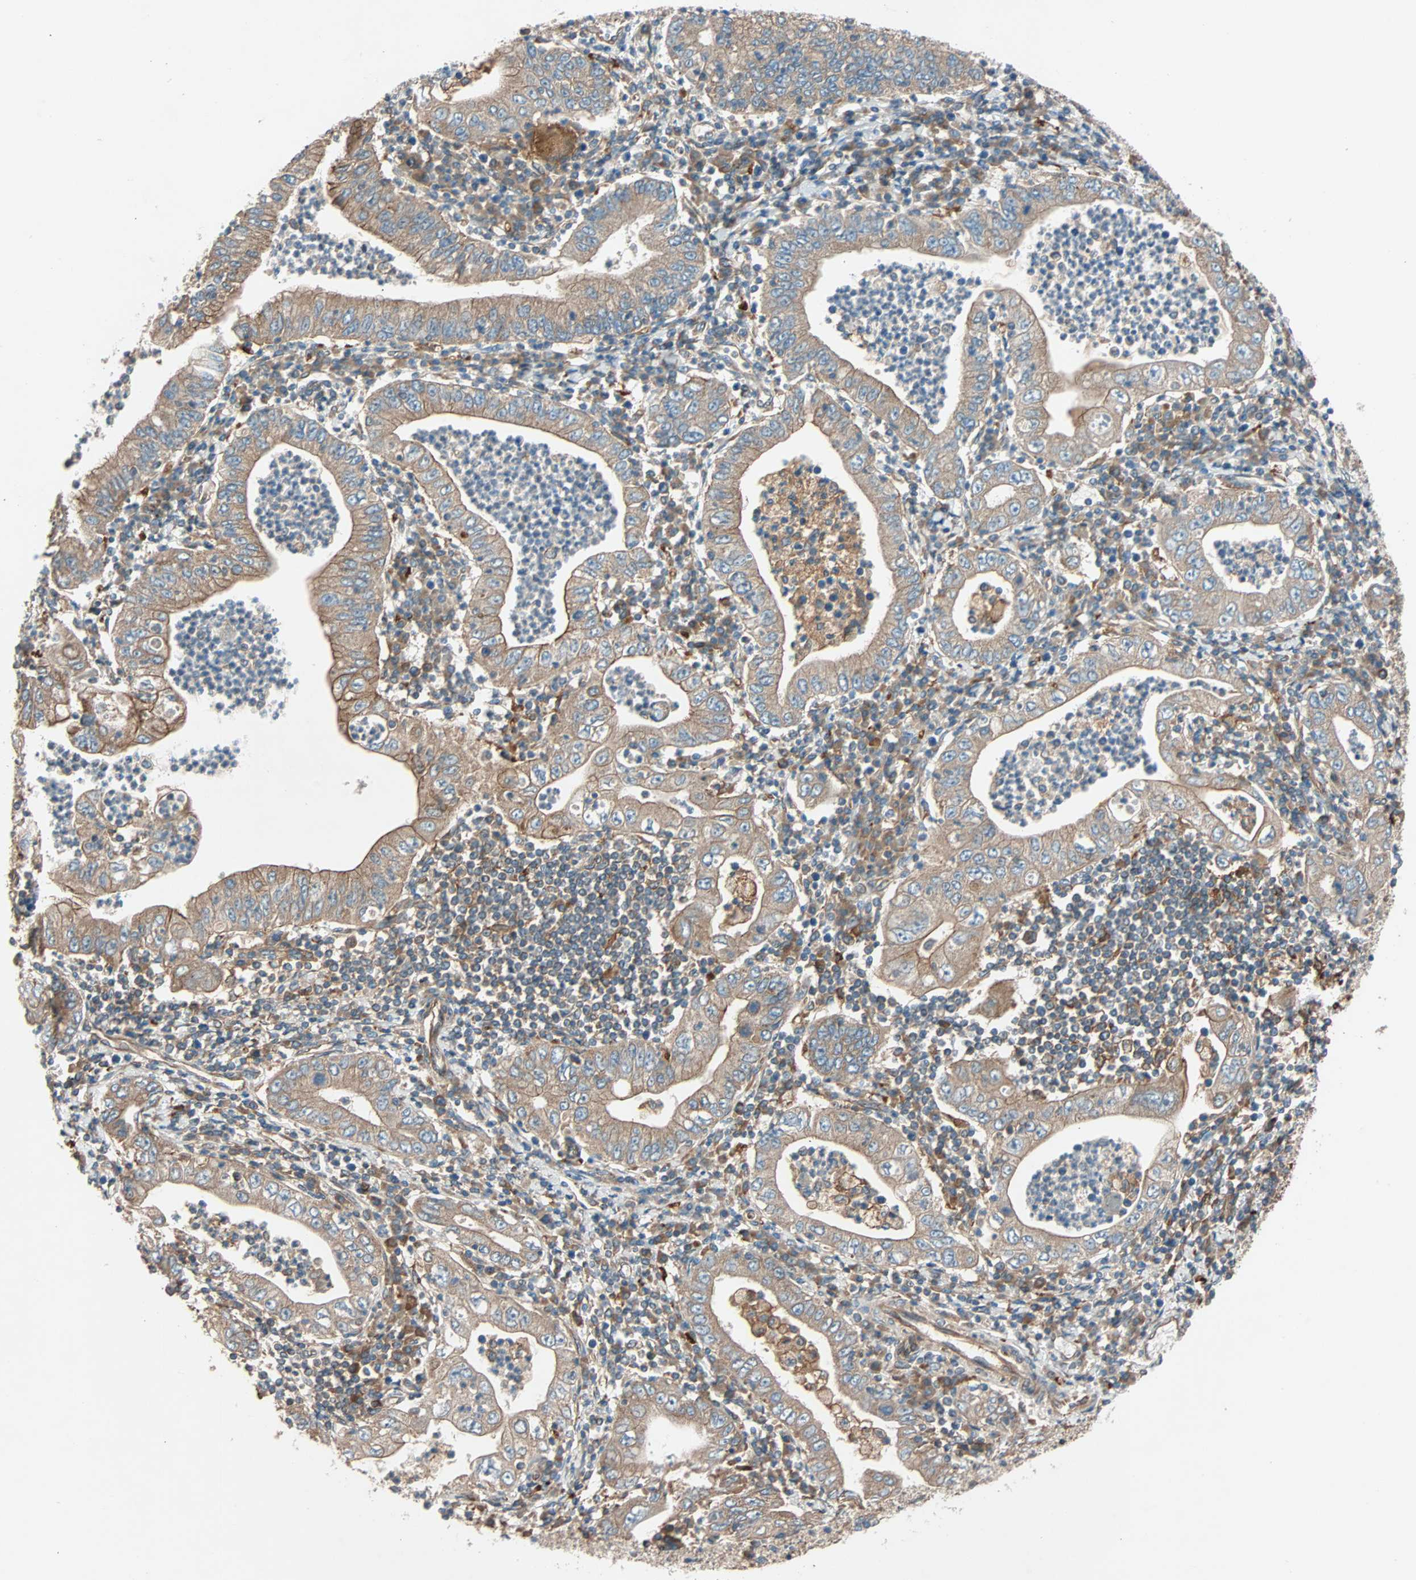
{"staining": {"intensity": "moderate", "quantity": ">75%", "location": "cytoplasmic/membranous"}, "tissue": "stomach cancer", "cell_type": "Tumor cells", "image_type": "cancer", "snomed": [{"axis": "morphology", "description": "Normal tissue, NOS"}, {"axis": "morphology", "description": "Adenocarcinoma, NOS"}, {"axis": "topography", "description": "Esophagus"}, {"axis": "topography", "description": "Stomach, upper"}, {"axis": "topography", "description": "Peripheral nerve tissue"}], "caption": "This photomicrograph displays IHC staining of human stomach adenocarcinoma, with medium moderate cytoplasmic/membranous expression in approximately >75% of tumor cells.", "gene": "PHYH", "patient": {"sex": "male", "age": 62}}